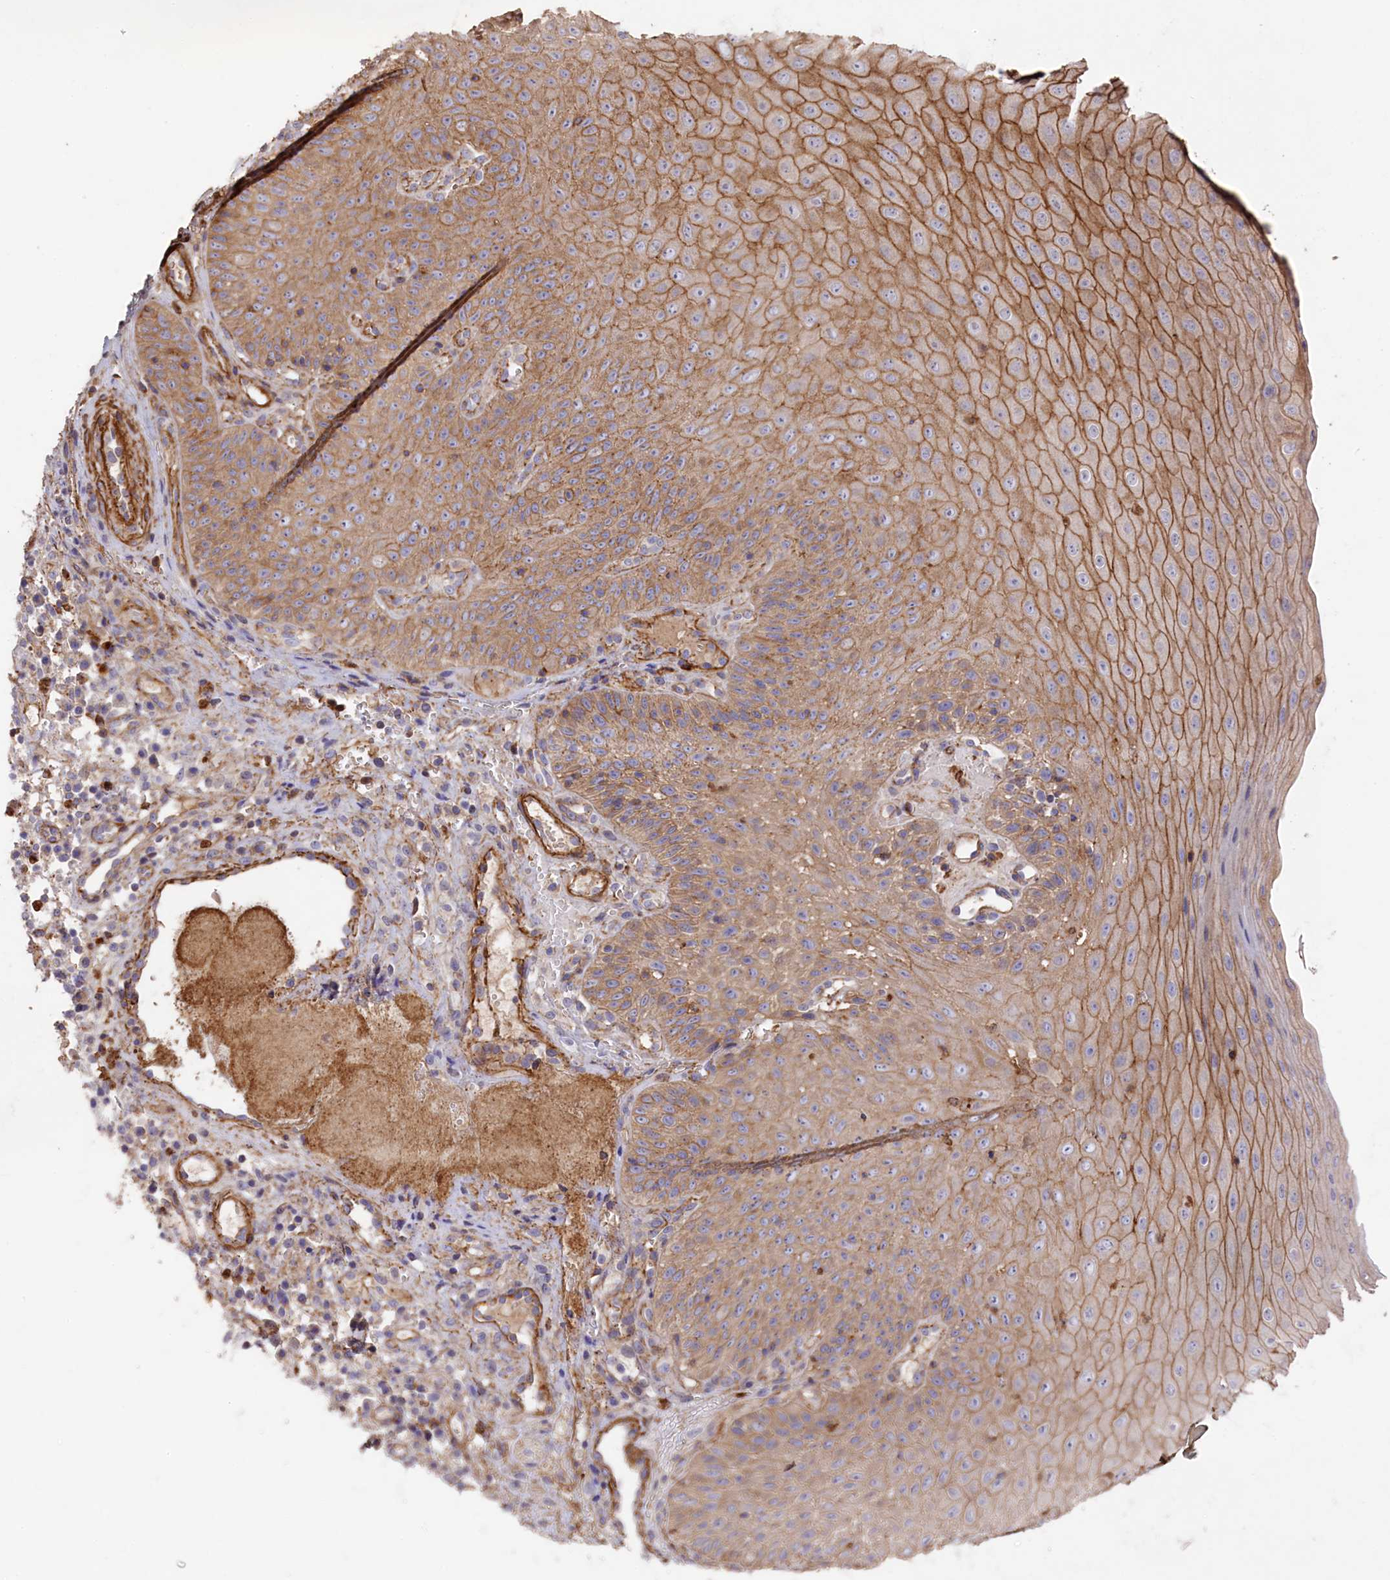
{"staining": {"intensity": "weak", "quantity": ">75%", "location": "cytoplasmic/membranous"}, "tissue": "oral mucosa", "cell_type": "Squamous epithelial cells", "image_type": "normal", "snomed": [{"axis": "morphology", "description": "Normal tissue, NOS"}, {"axis": "topography", "description": "Oral tissue"}], "caption": "This is a micrograph of immunohistochemistry (IHC) staining of normal oral mucosa, which shows weak positivity in the cytoplasmic/membranous of squamous epithelial cells.", "gene": "RAPSN", "patient": {"sex": "female", "age": 13}}